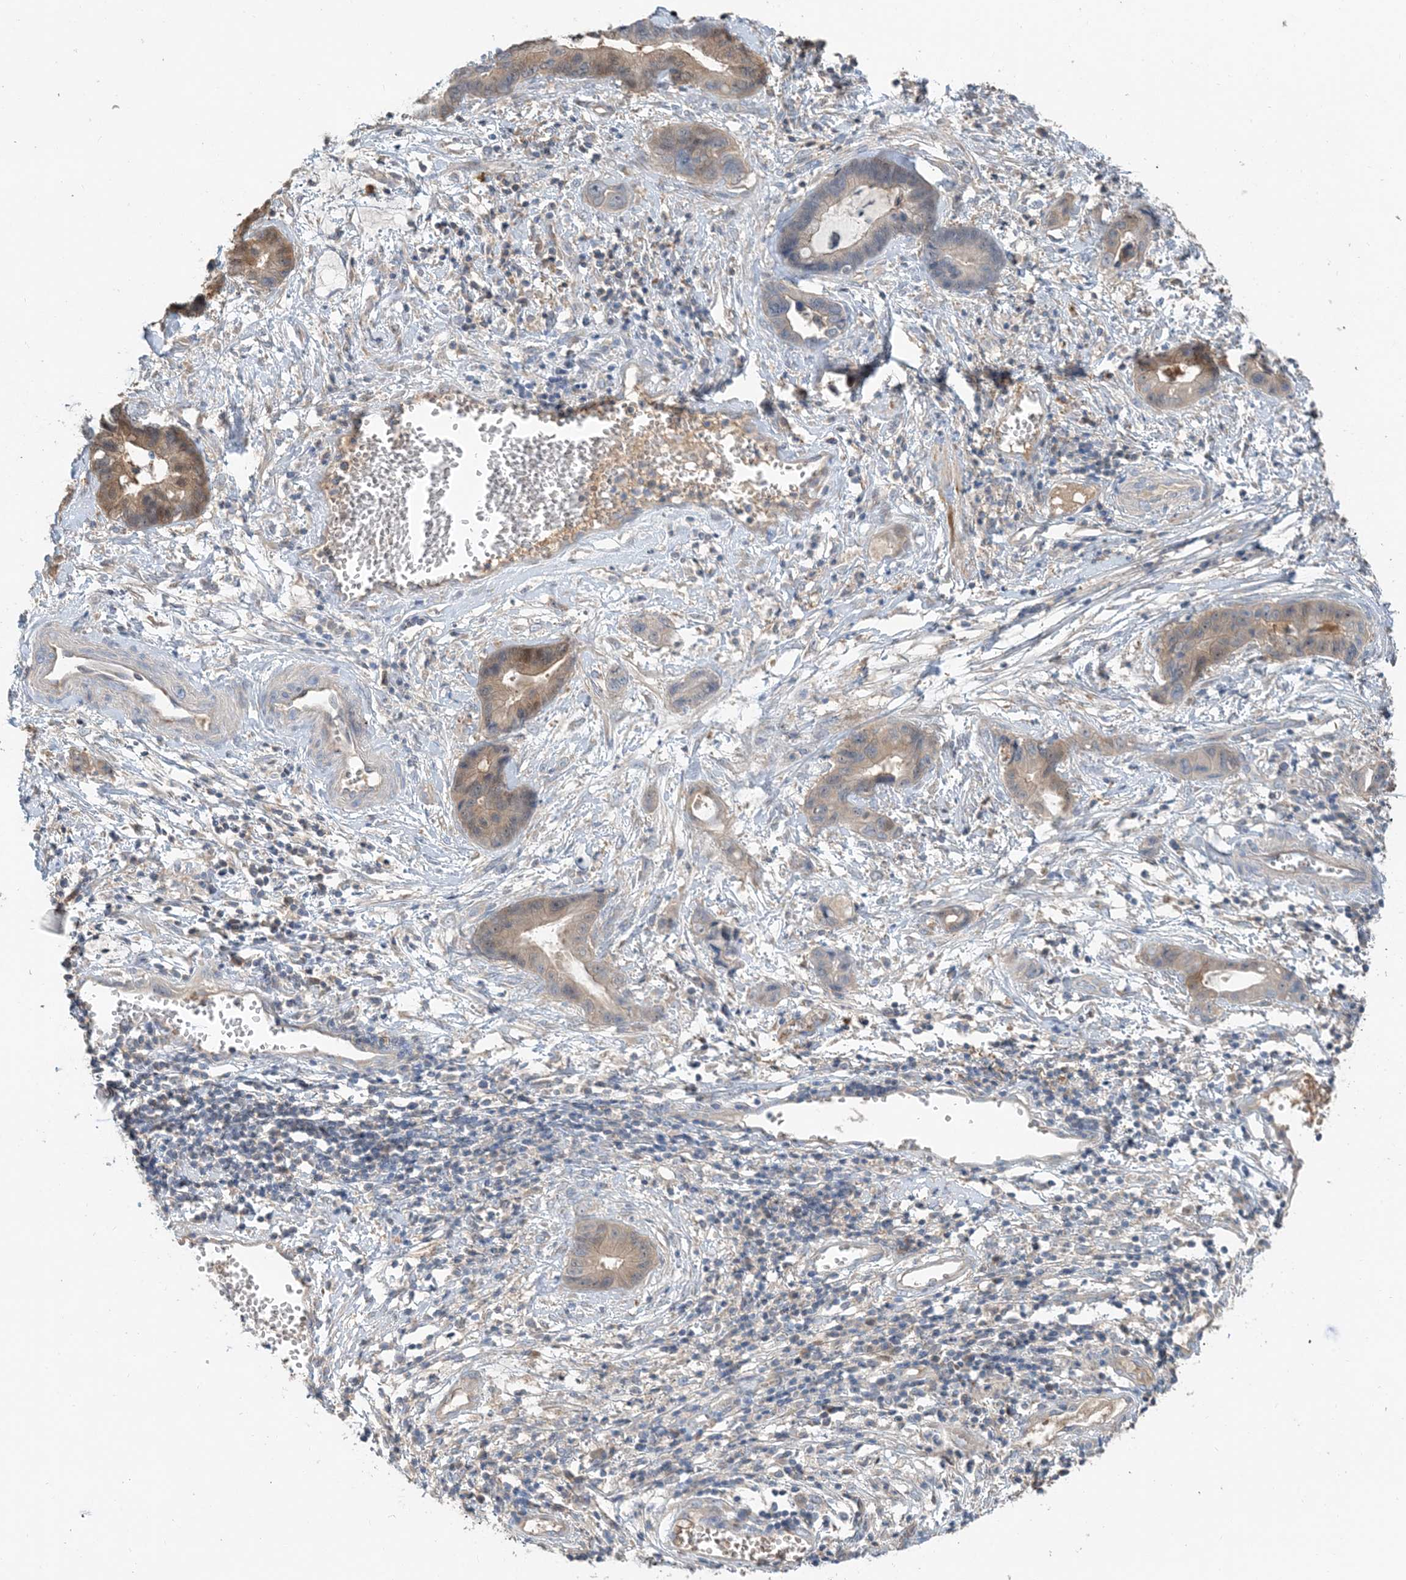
{"staining": {"intensity": "moderate", "quantity": "25%-75%", "location": "cytoplasmic/membranous"}, "tissue": "cervical cancer", "cell_type": "Tumor cells", "image_type": "cancer", "snomed": [{"axis": "morphology", "description": "Adenocarcinoma, NOS"}, {"axis": "topography", "description": "Cervix"}], "caption": "Human adenocarcinoma (cervical) stained with a protein marker shows moderate staining in tumor cells.", "gene": "USP53", "patient": {"sex": "female", "age": 44}}